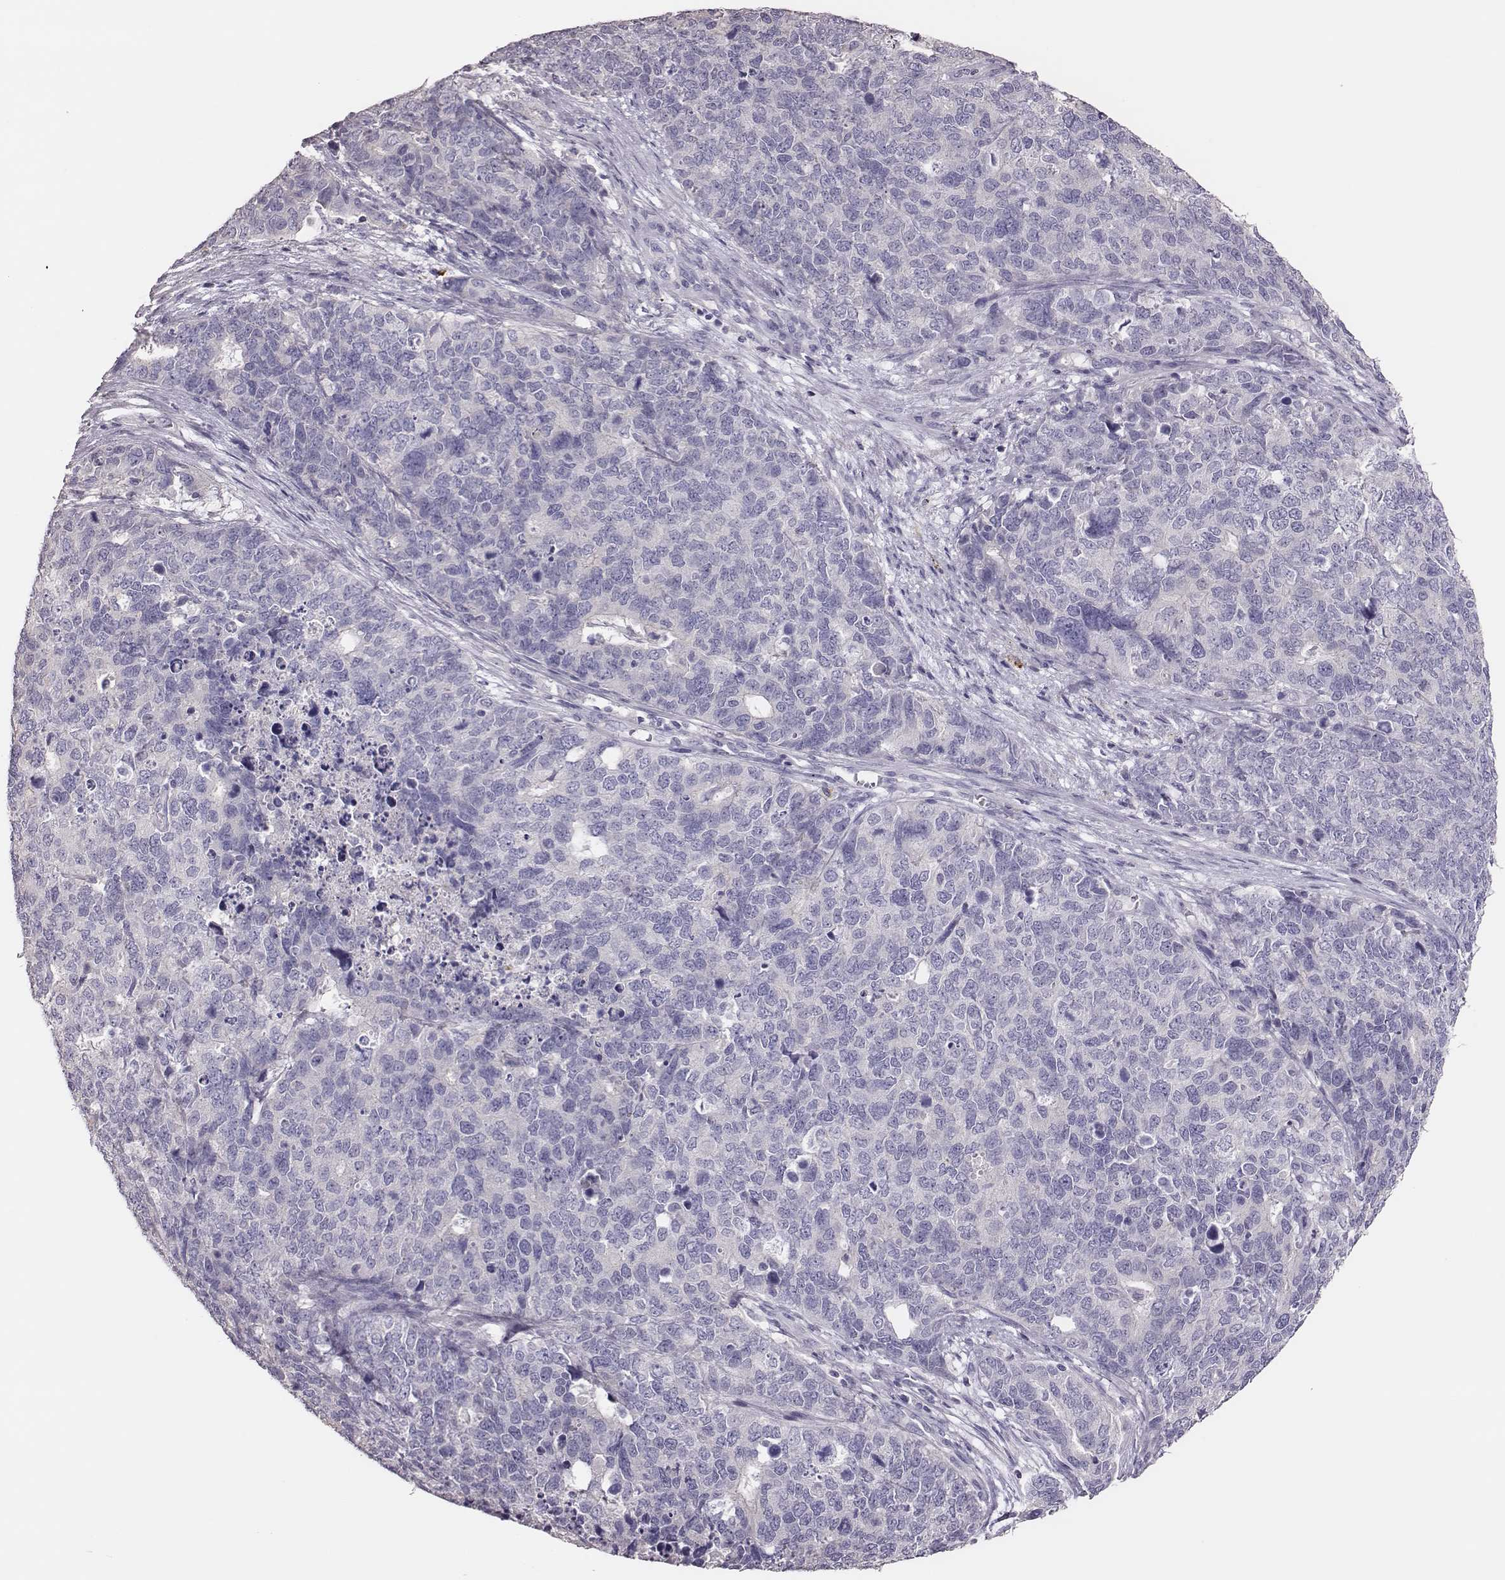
{"staining": {"intensity": "negative", "quantity": "none", "location": "none"}, "tissue": "cervical cancer", "cell_type": "Tumor cells", "image_type": "cancer", "snomed": [{"axis": "morphology", "description": "Squamous cell carcinoma, NOS"}, {"axis": "topography", "description": "Cervix"}], "caption": "There is no significant staining in tumor cells of squamous cell carcinoma (cervical).", "gene": "P2RY10", "patient": {"sex": "female", "age": 63}}